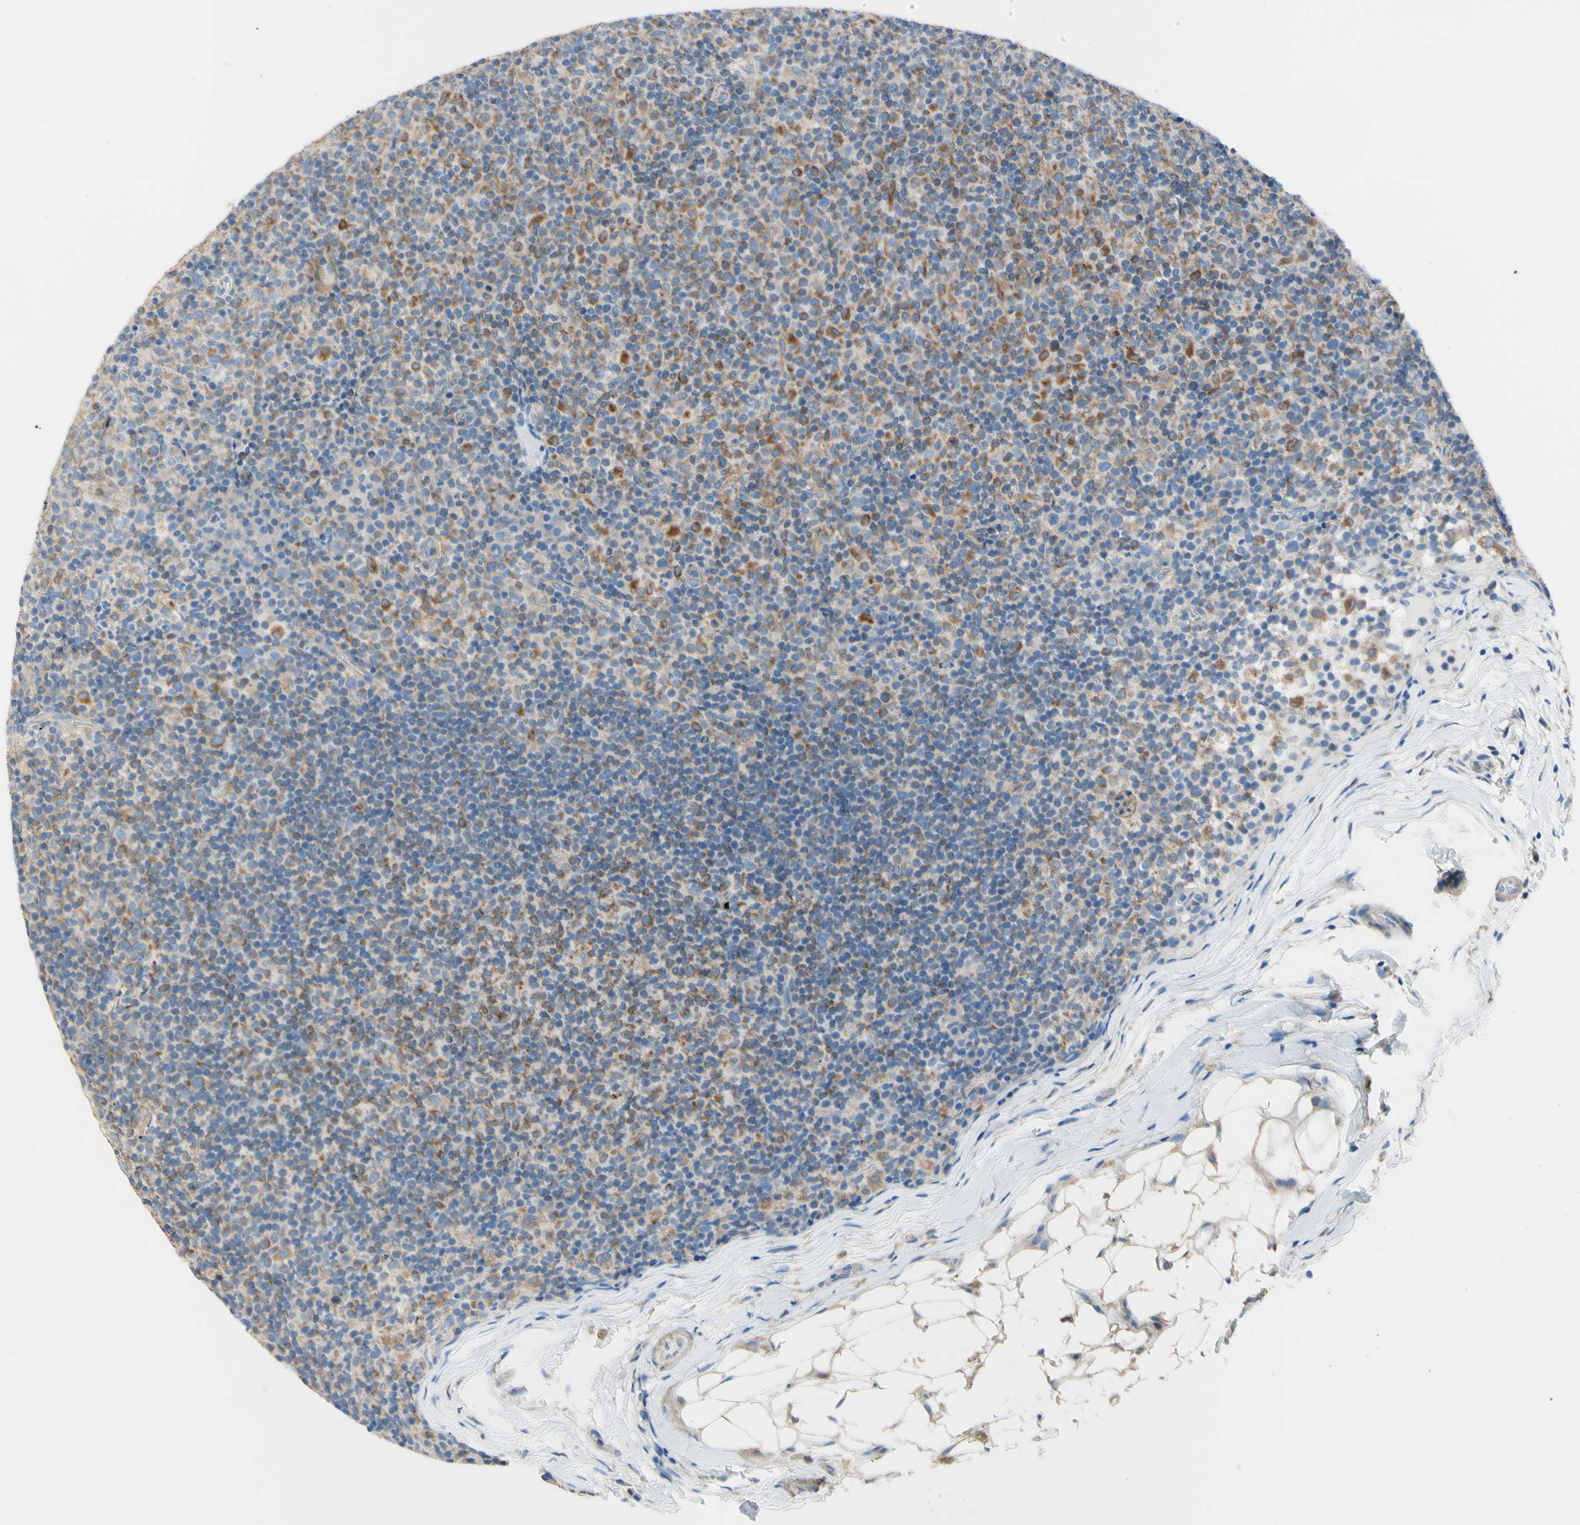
{"staining": {"intensity": "moderate", "quantity": "<25%", "location": "cytoplasmic/membranous"}, "tissue": "lymph node", "cell_type": "Germinal center cells", "image_type": "normal", "snomed": [{"axis": "morphology", "description": "Normal tissue, NOS"}, {"axis": "morphology", "description": "Inflammation, NOS"}, {"axis": "topography", "description": "Lymph node"}], "caption": "Brown immunohistochemical staining in unremarkable lymph node shows moderate cytoplasmic/membranous positivity in about <25% of germinal center cells.", "gene": "RETREG2", "patient": {"sex": "male", "age": 55}}